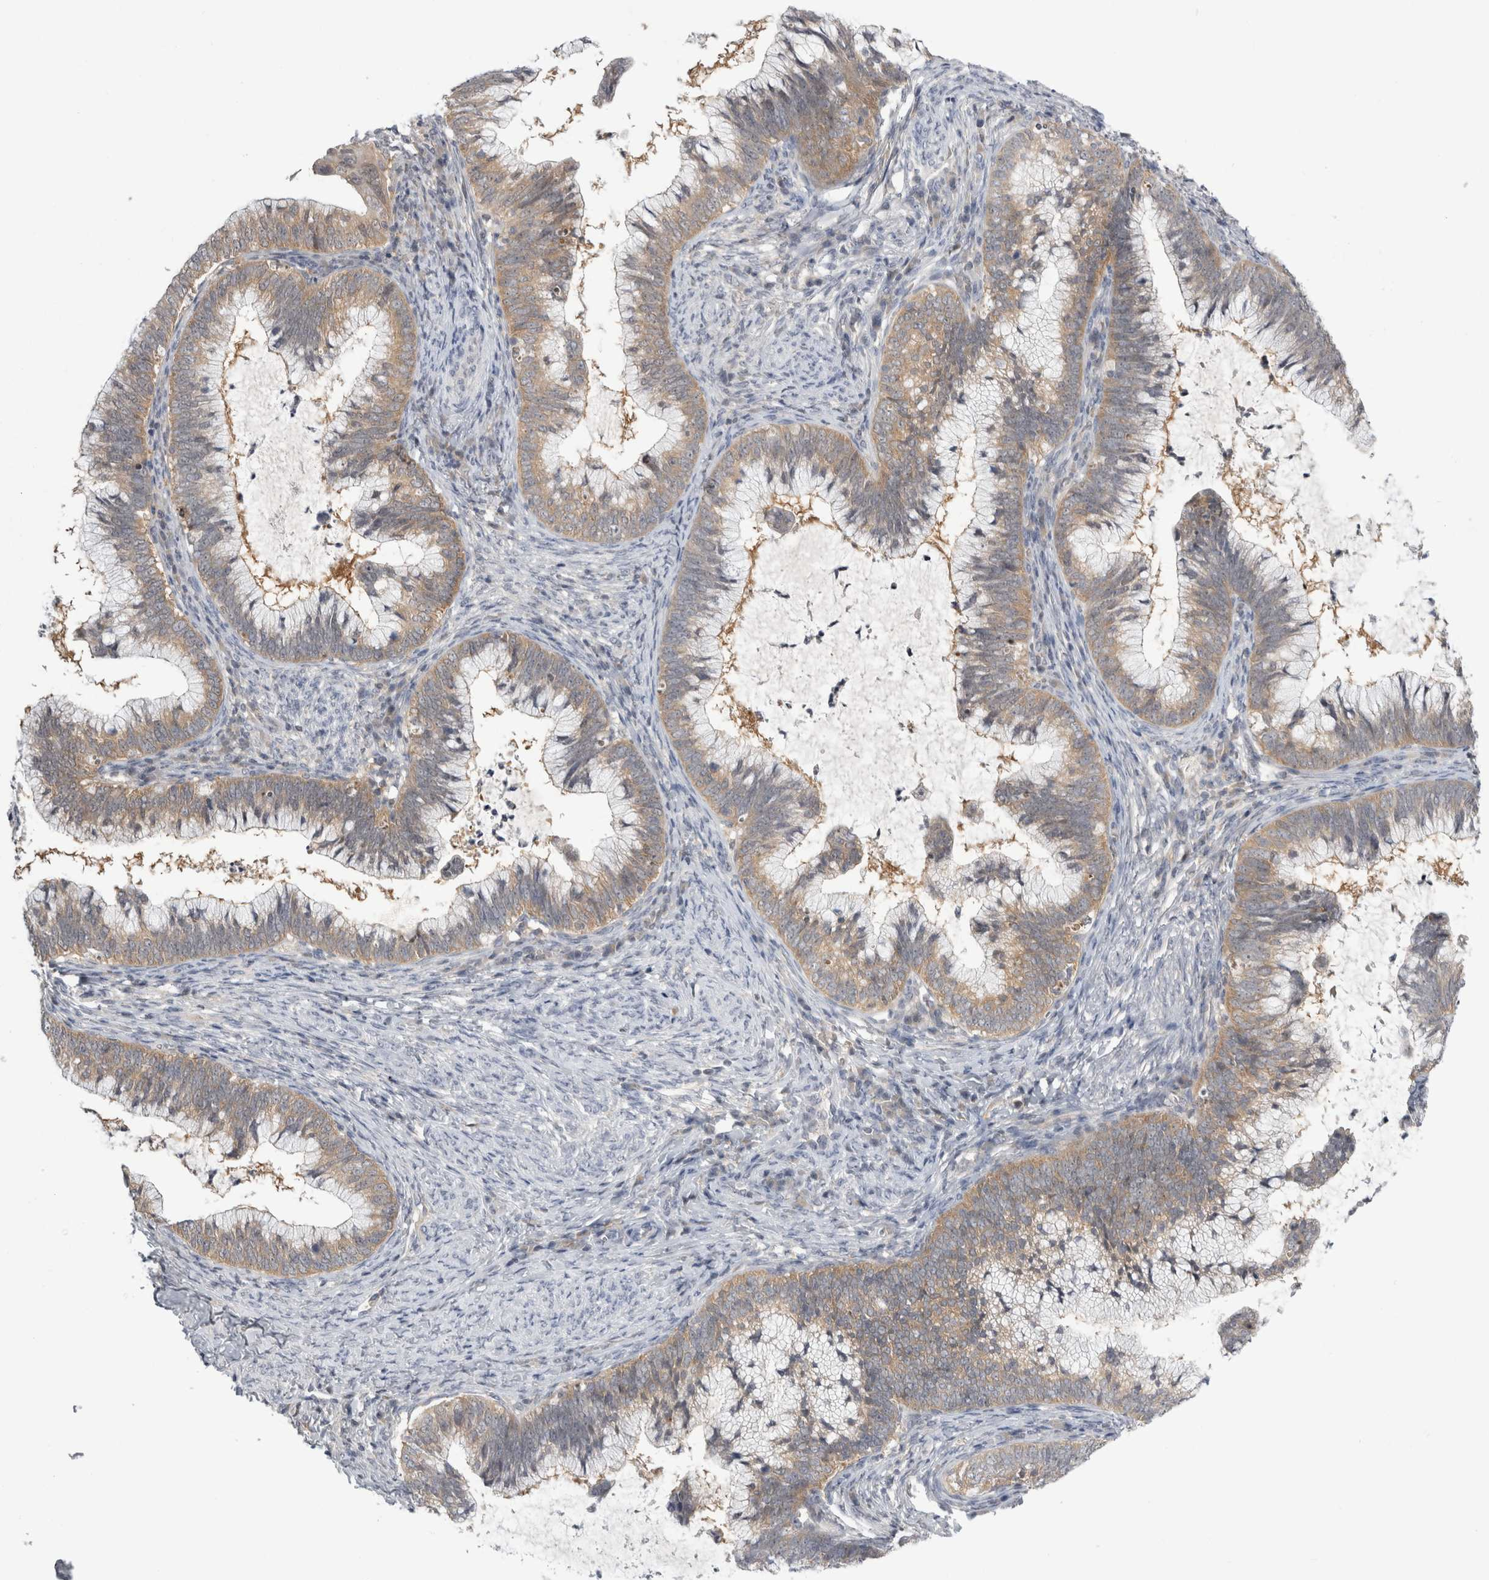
{"staining": {"intensity": "moderate", "quantity": ">75%", "location": "cytoplasmic/membranous"}, "tissue": "cervical cancer", "cell_type": "Tumor cells", "image_type": "cancer", "snomed": [{"axis": "morphology", "description": "Adenocarcinoma, NOS"}, {"axis": "topography", "description": "Cervix"}], "caption": "A brown stain labels moderate cytoplasmic/membranous positivity of a protein in cervical adenocarcinoma tumor cells. The protein of interest is stained brown, and the nuclei are stained in blue (DAB IHC with brightfield microscopy, high magnification).", "gene": "PSMB2", "patient": {"sex": "female", "age": 36}}